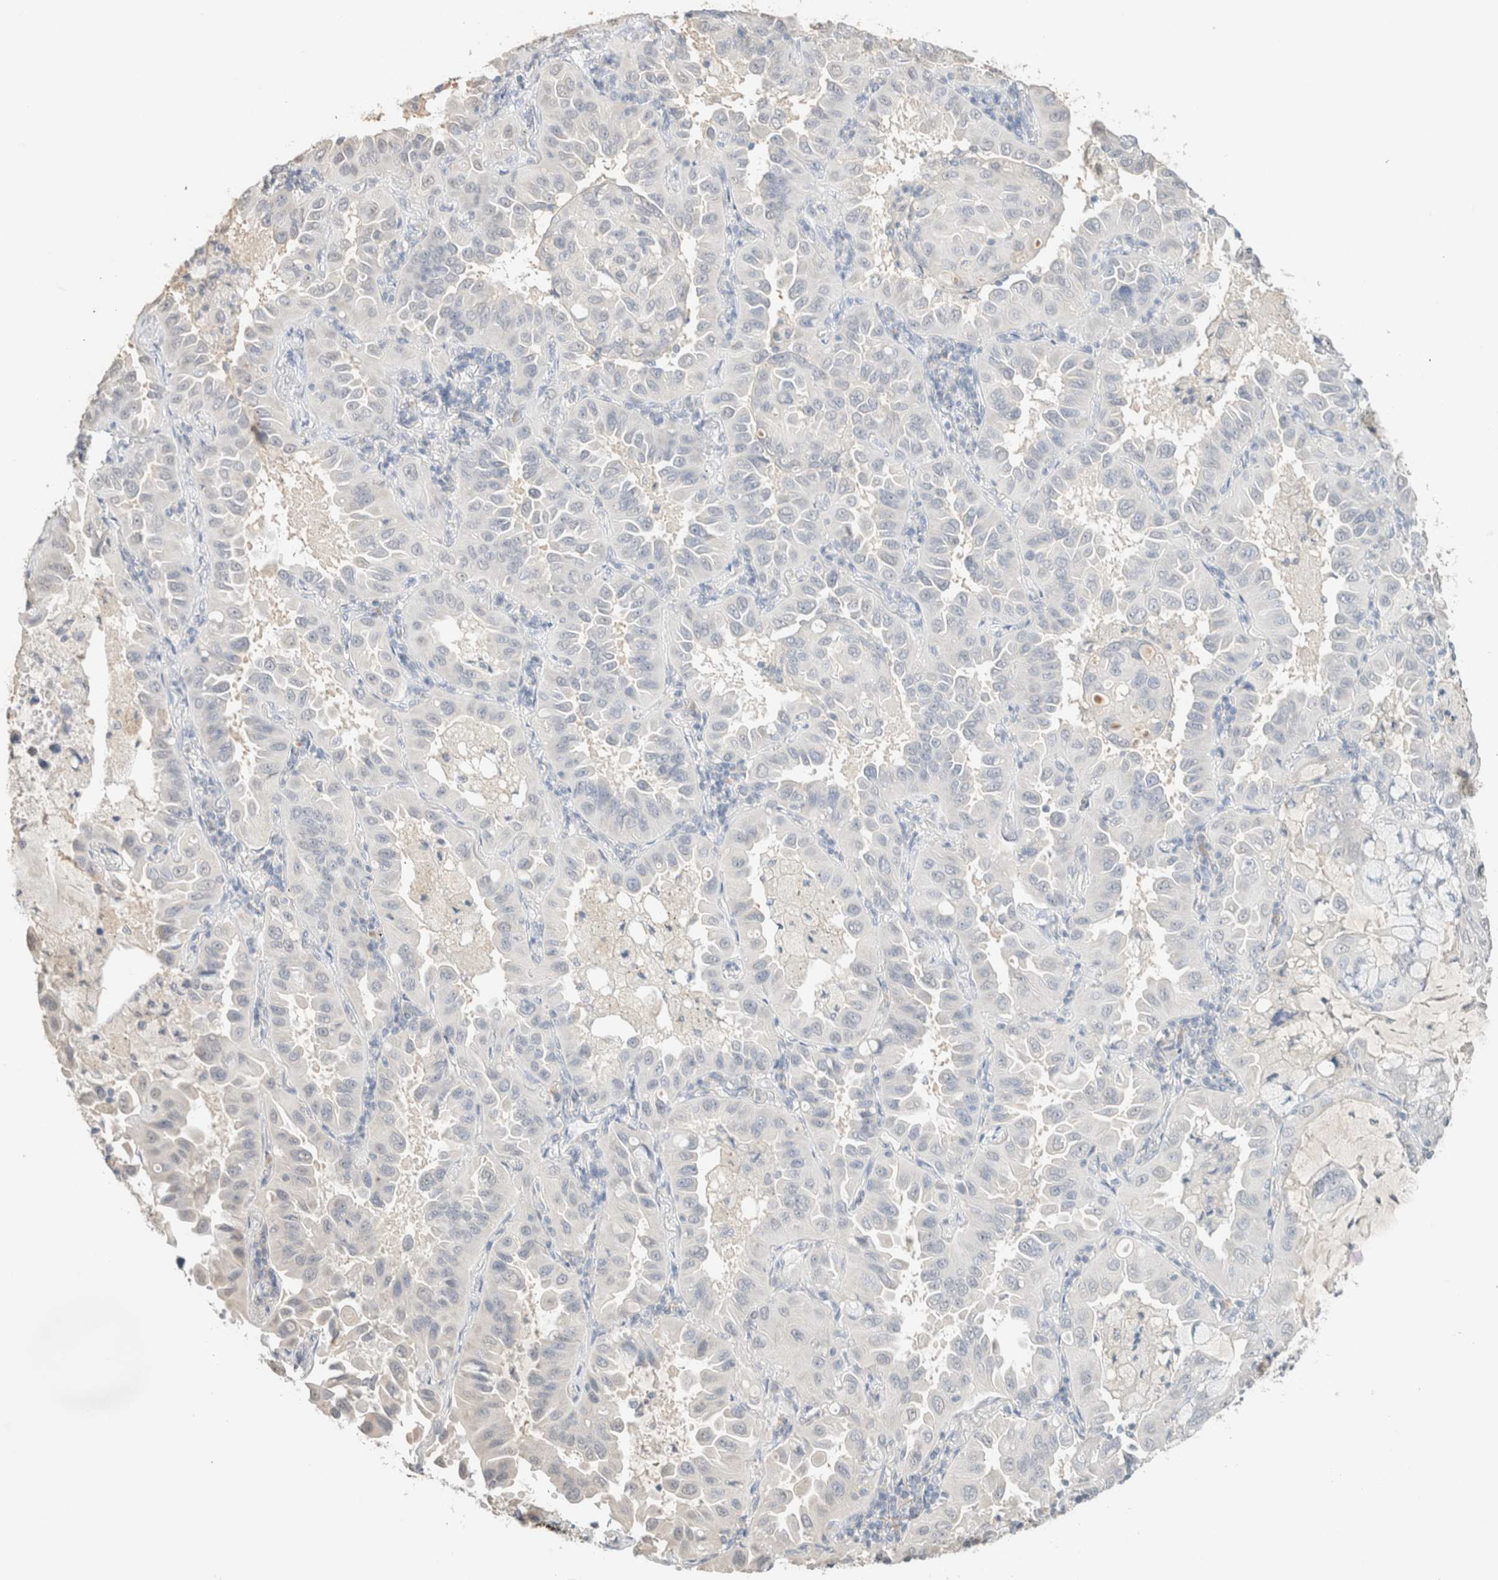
{"staining": {"intensity": "negative", "quantity": "none", "location": "none"}, "tissue": "lung cancer", "cell_type": "Tumor cells", "image_type": "cancer", "snomed": [{"axis": "morphology", "description": "Adenocarcinoma, NOS"}, {"axis": "topography", "description": "Lung"}], "caption": "High power microscopy histopathology image of an IHC photomicrograph of lung adenocarcinoma, revealing no significant expression in tumor cells.", "gene": "CPA1", "patient": {"sex": "male", "age": 64}}